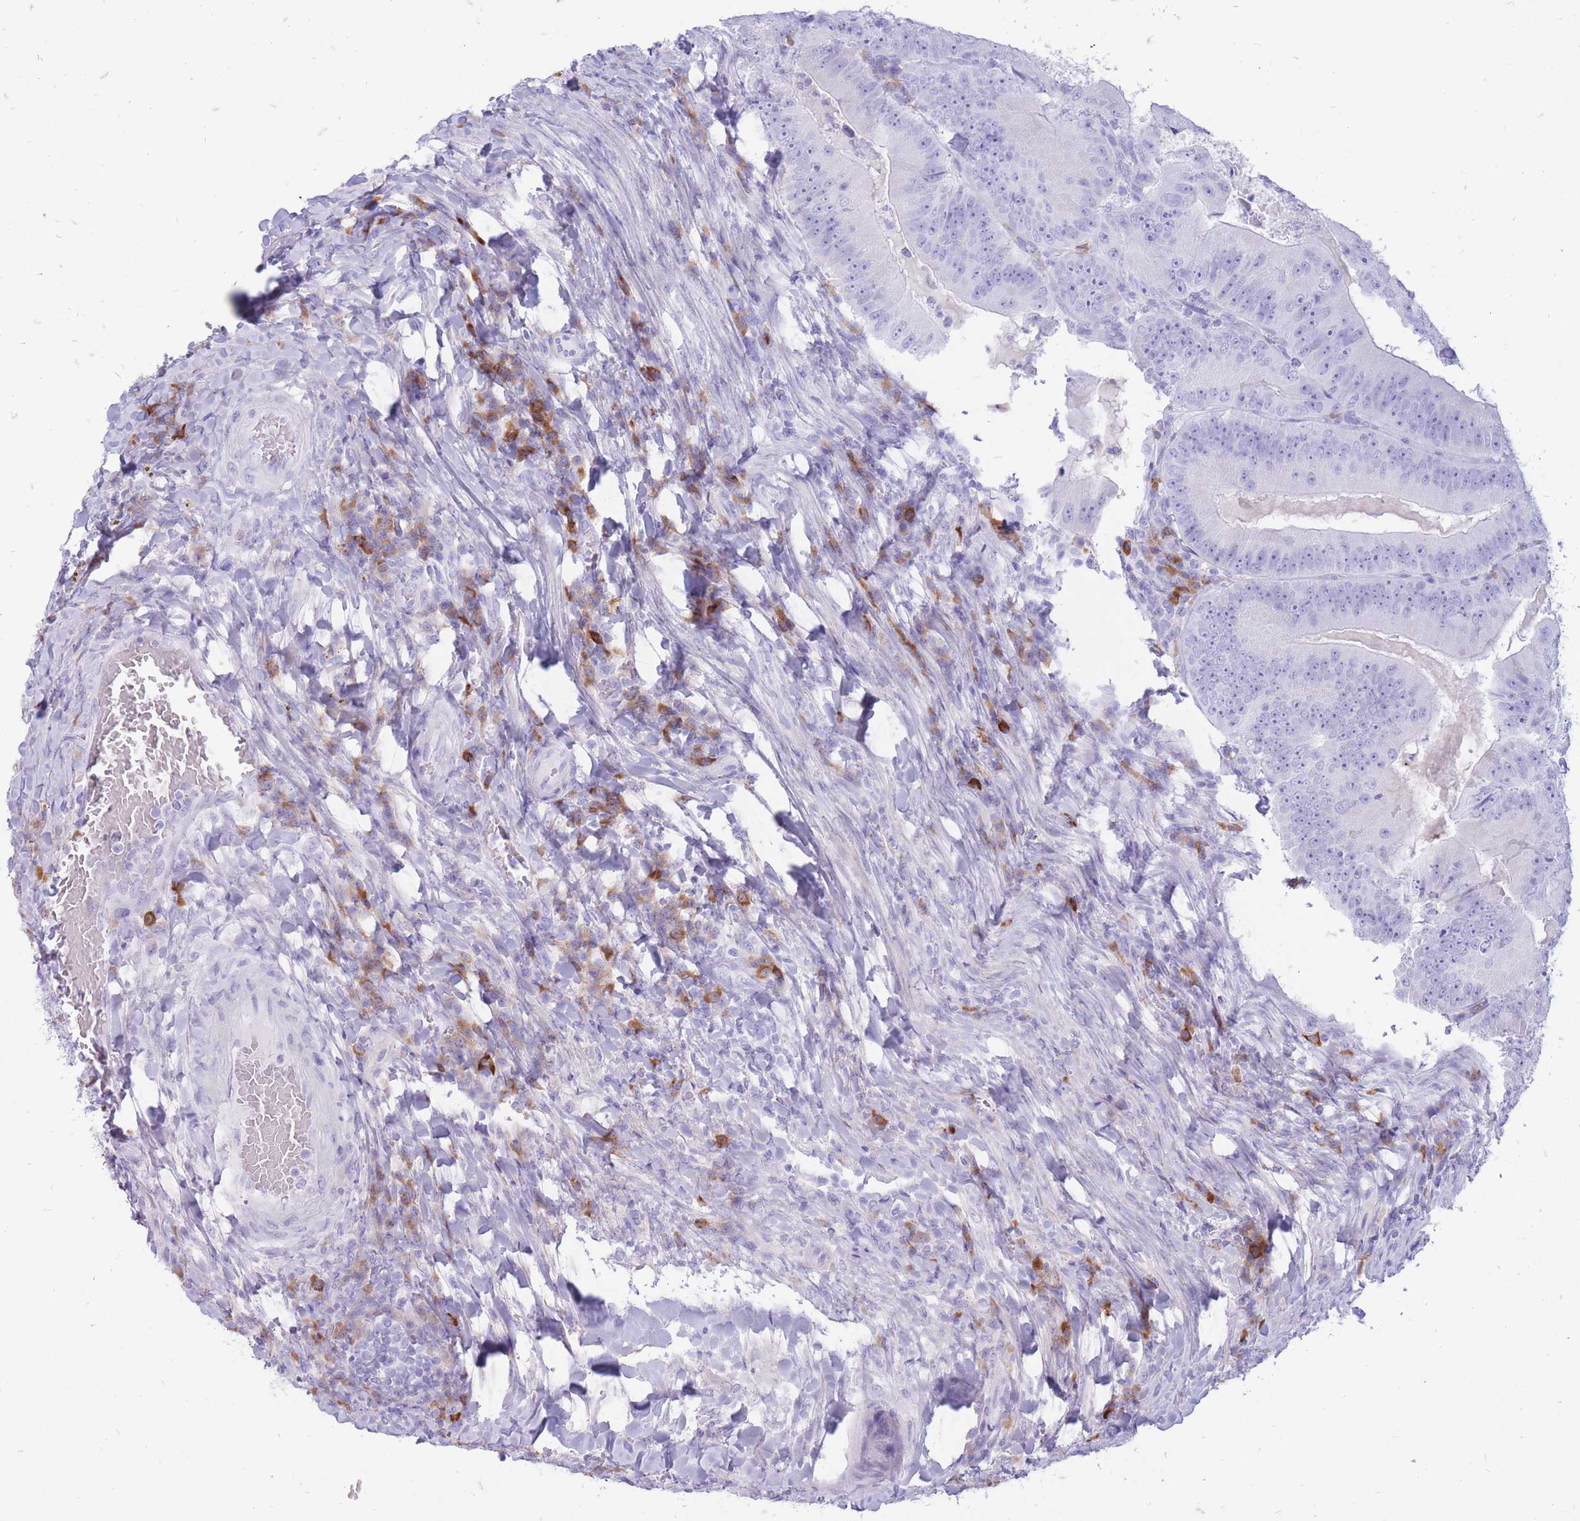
{"staining": {"intensity": "negative", "quantity": "none", "location": "none"}, "tissue": "colorectal cancer", "cell_type": "Tumor cells", "image_type": "cancer", "snomed": [{"axis": "morphology", "description": "Adenocarcinoma, NOS"}, {"axis": "topography", "description": "Colon"}], "caption": "High magnification brightfield microscopy of colorectal adenocarcinoma stained with DAB (brown) and counterstained with hematoxylin (blue): tumor cells show no significant staining.", "gene": "ZFP37", "patient": {"sex": "female", "age": 86}}